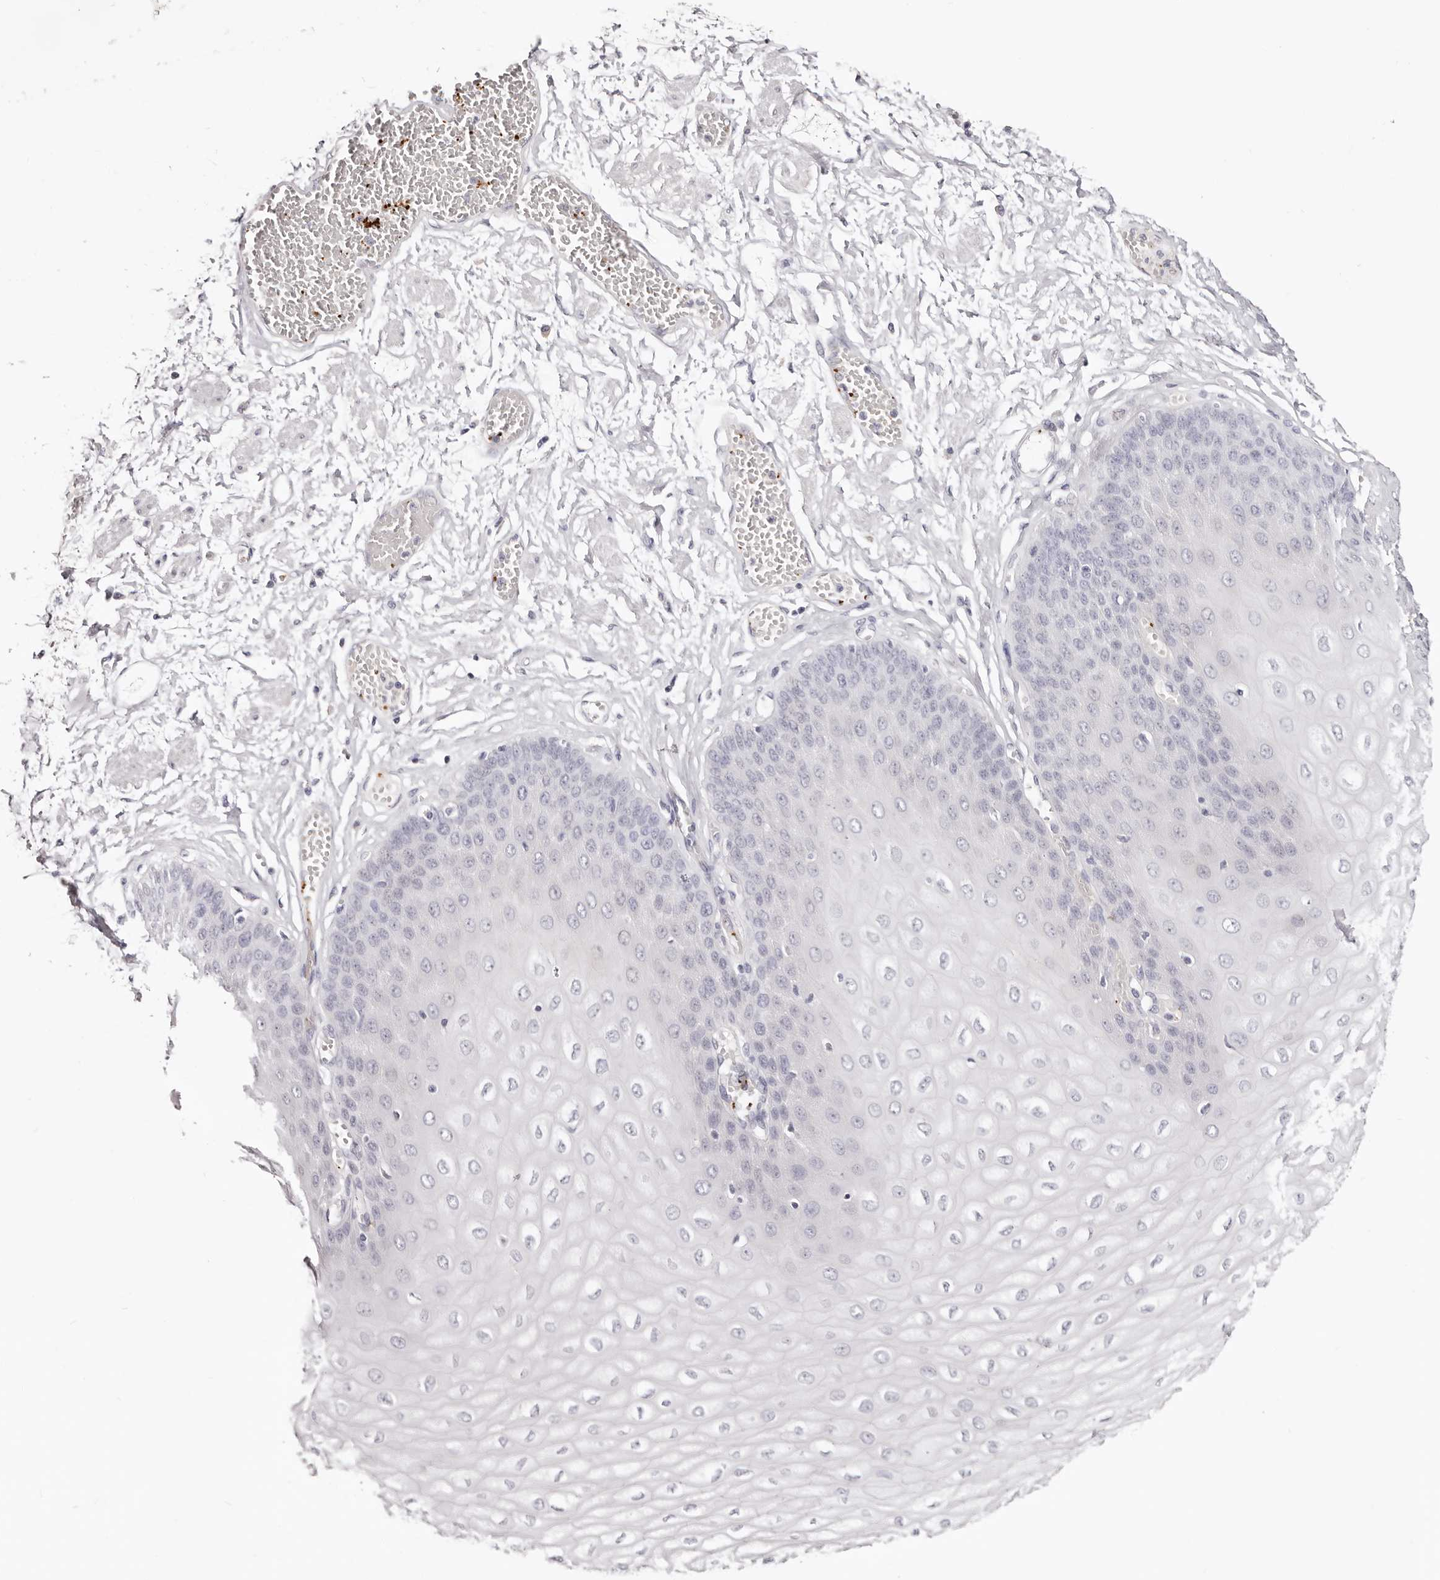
{"staining": {"intensity": "negative", "quantity": "none", "location": "none"}, "tissue": "esophagus", "cell_type": "Squamous epithelial cells", "image_type": "normal", "snomed": [{"axis": "morphology", "description": "Normal tissue, NOS"}, {"axis": "topography", "description": "Esophagus"}], "caption": "Normal esophagus was stained to show a protein in brown. There is no significant expression in squamous epithelial cells.", "gene": "PF4", "patient": {"sex": "male", "age": 60}}